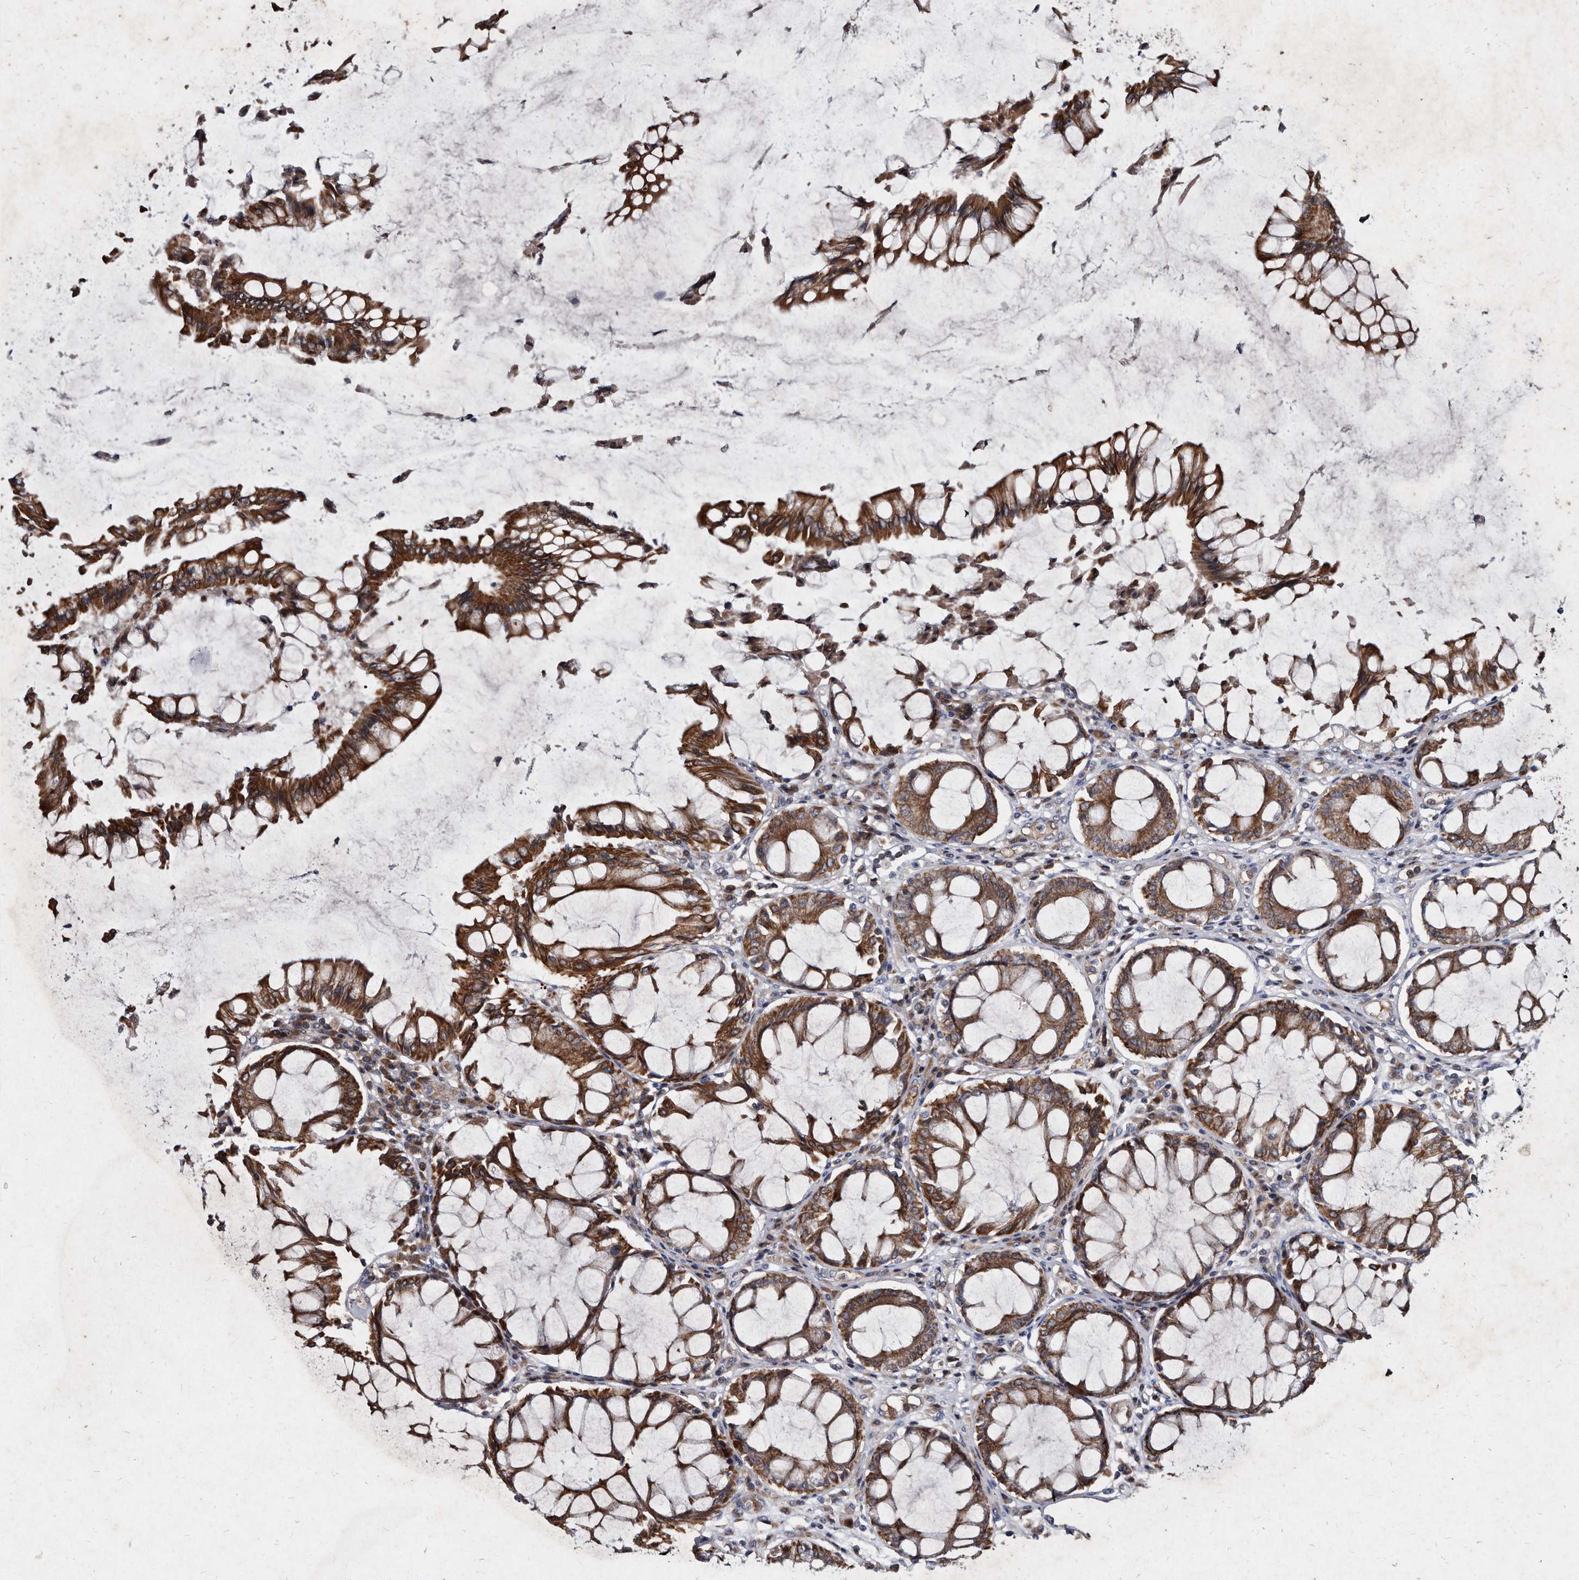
{"staining": {"intensity": "strong", "quantity": ">75%", "location": "cytoplasmic/membranous"}, "tissue": "colorectal cancer", "cell_type": "Tumor cells", "image_type": "cancer", "snomed": [{"axis": "morphology", "description": "Adenocarcinoma, NOS"}, {"axis": "topography", "description": "Rectum"}], "caption": "Colorectal cancer (adenocarcinoma) tissue reveals strong cytoplasmic/membranous expression in approximately >75% of tumor cells, visualized by immunohistochemistry.", "gene": "YPEL3", "patient": {"sex": "male", "age": 84}}